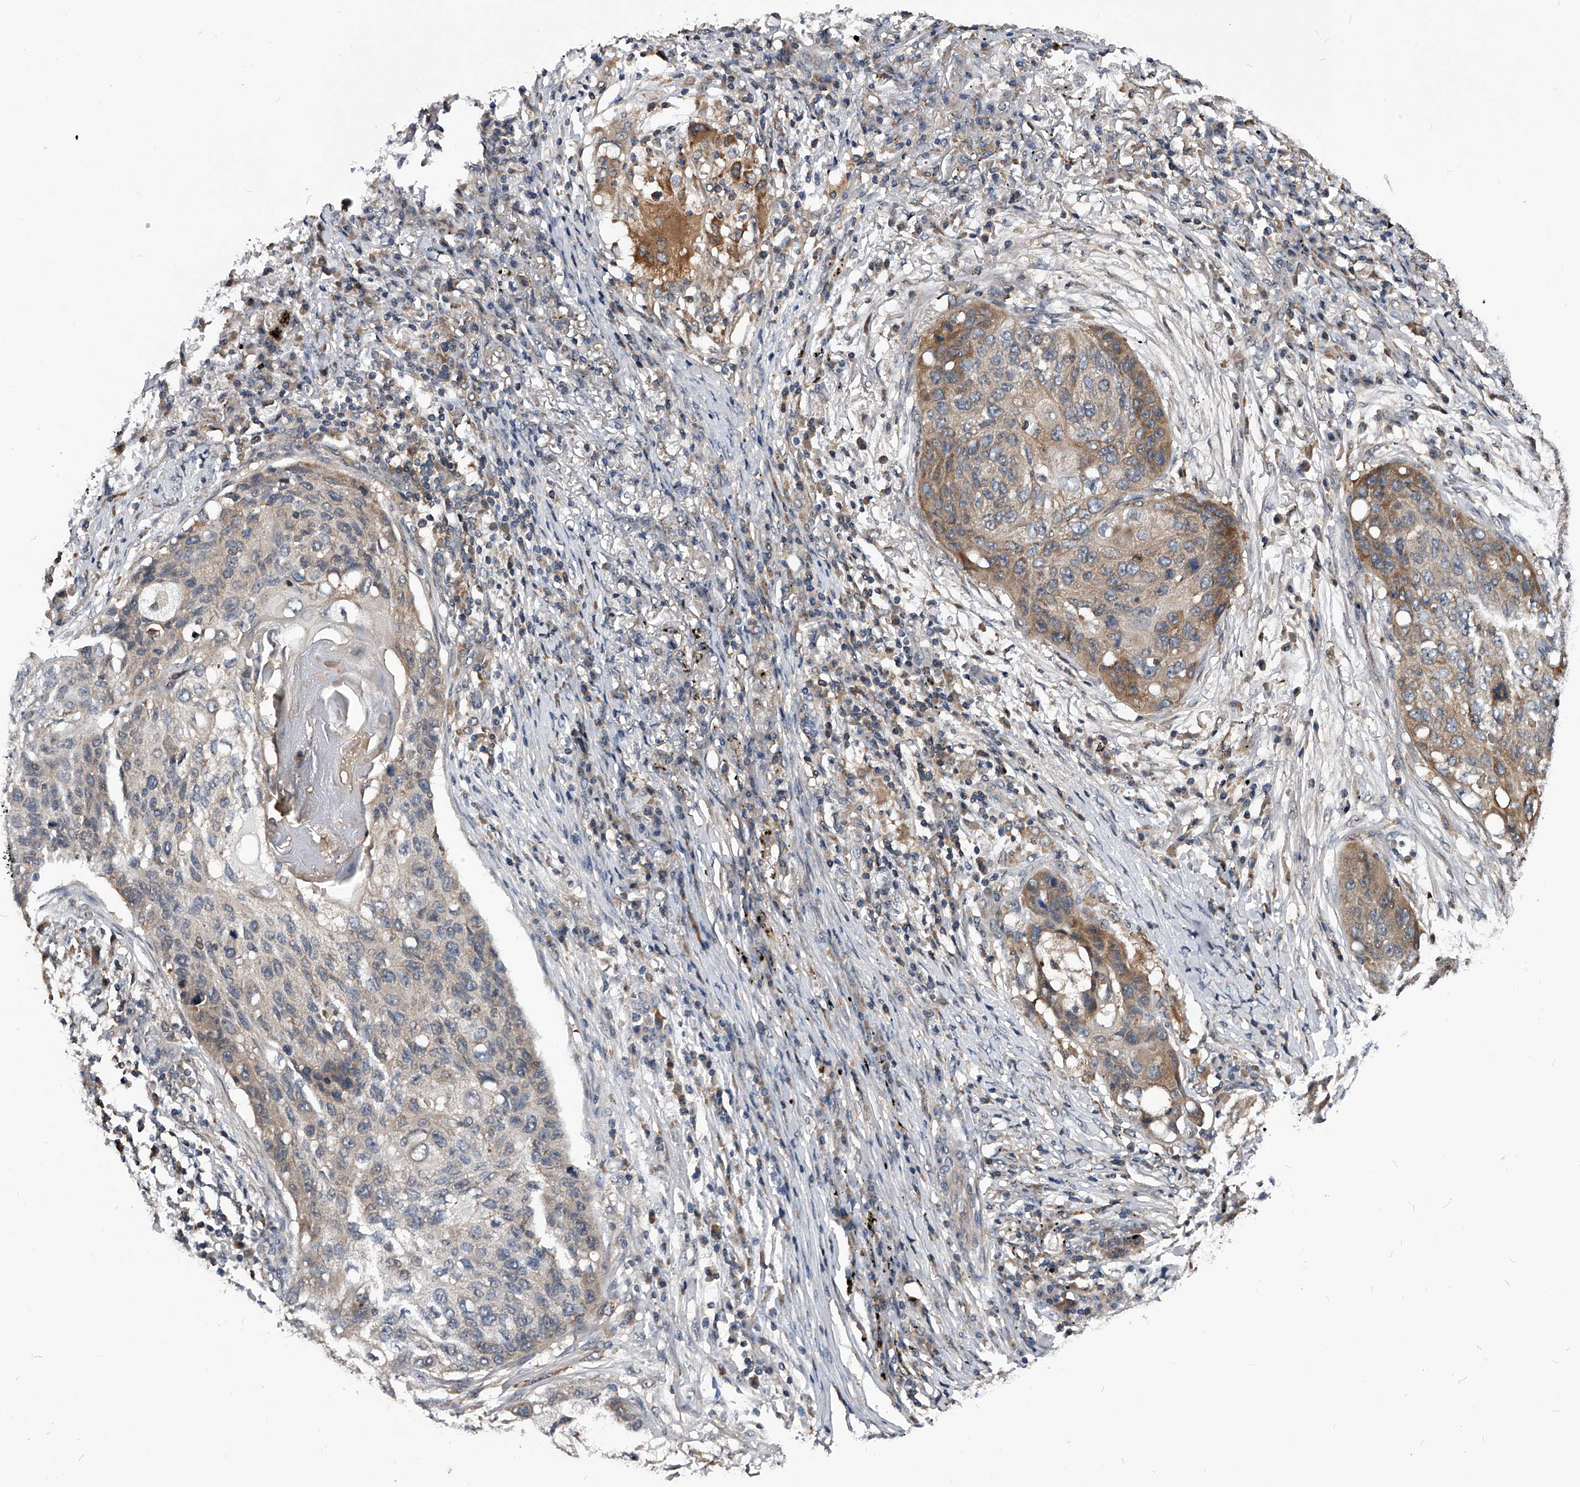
{"staining": {"intensity": "weak", "quantity": "<25%", "location": "cytoplasmic/membranous"}, "tissue": "lung cancer", "cell_type": "Tumor cells", "image_type": "cancer", "snomed": [{"axis": "morphology", "description": "Squamous cell carcinoma, NOS"}, {"axis": "topography", "description": "Lung"}], "caption": "The IHC photomicrograph has no significant expression in tumor cells of lung cancer tissue.", "gene": "ZNF30", "patient": {"sex": "female", "age": 63}}